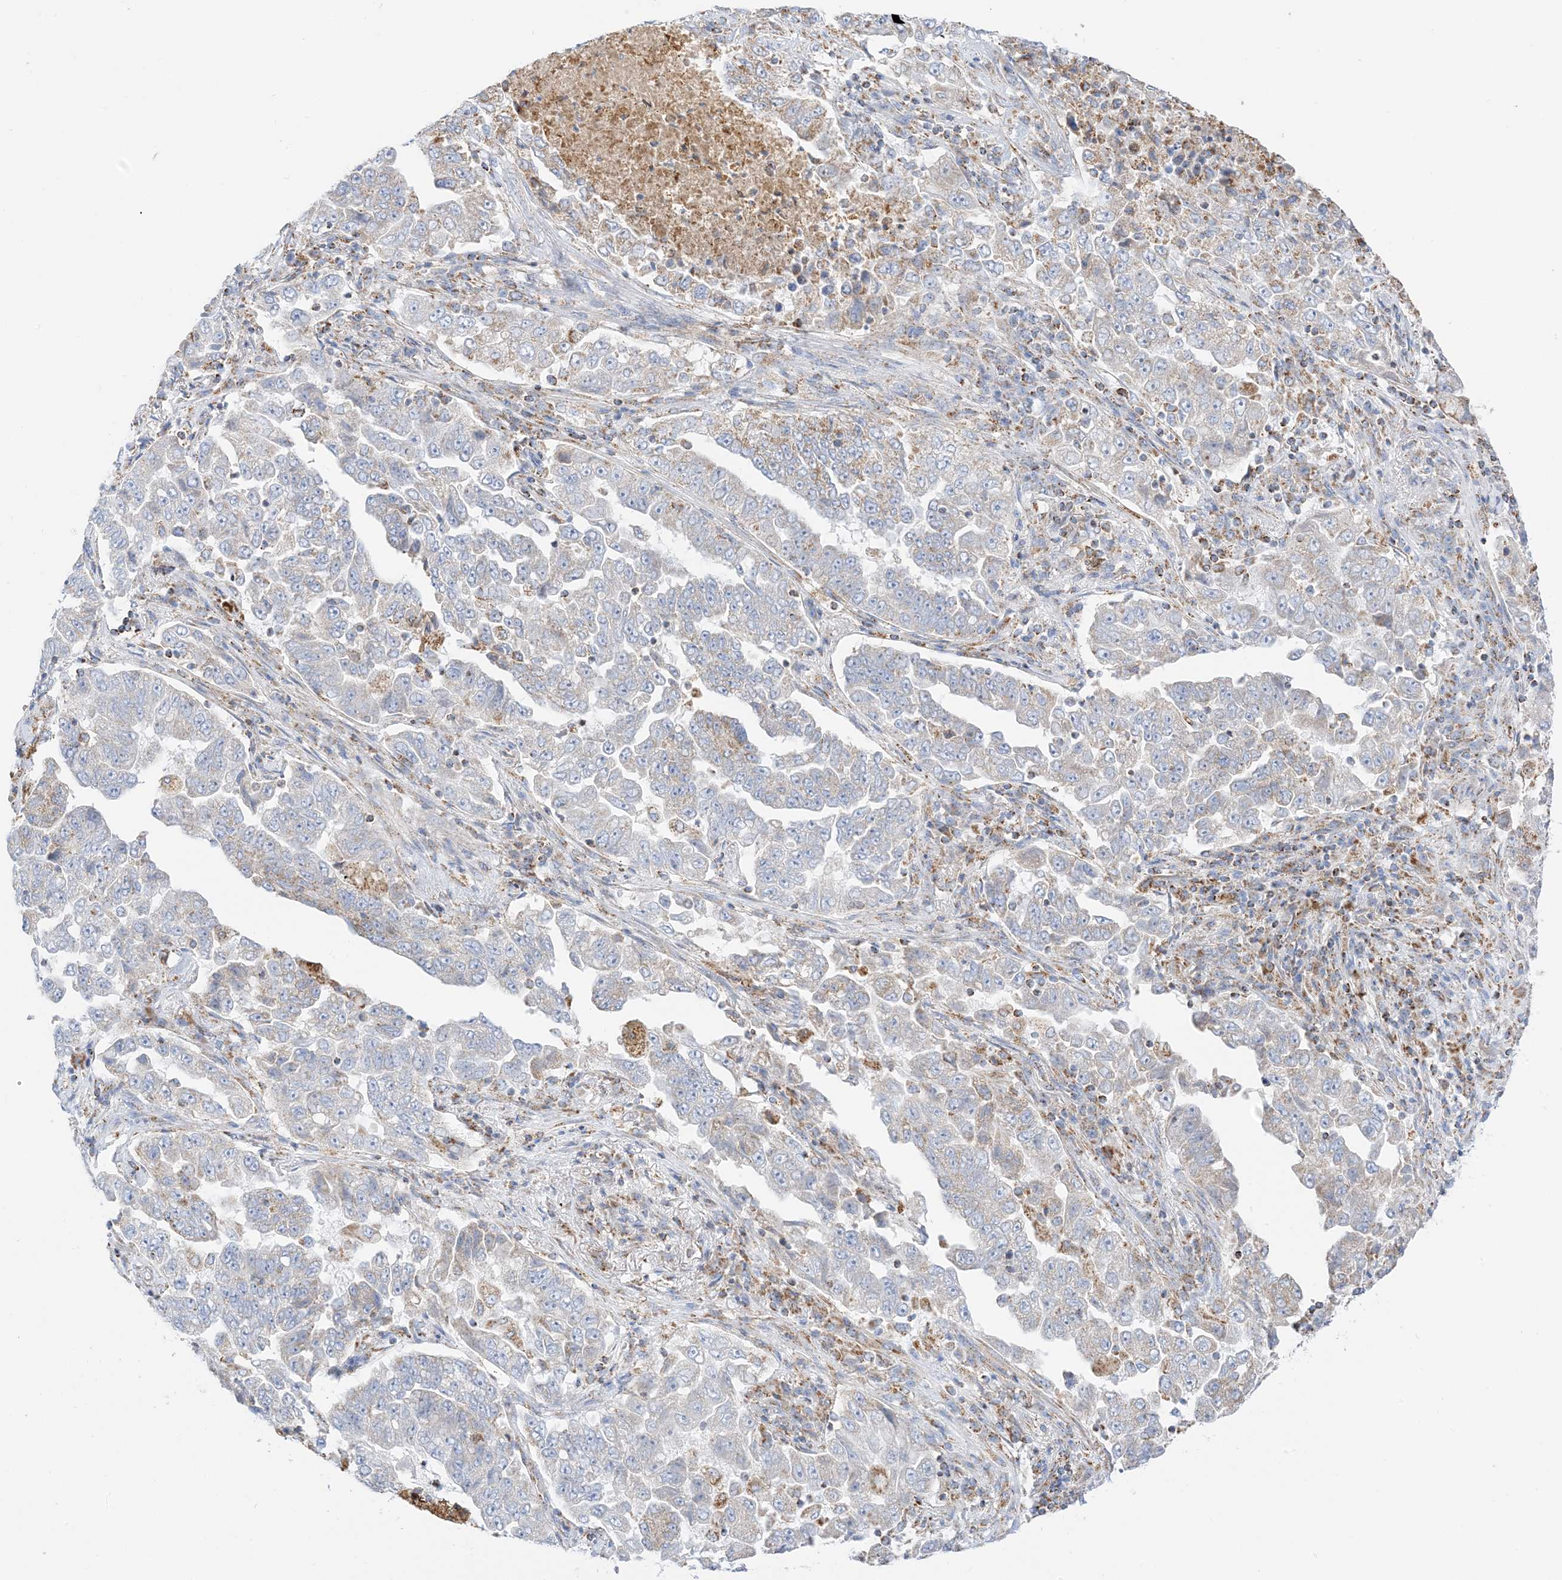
{"staining": {"intensity": "moderate", "quantity": "<25%", "location": "cytoplasmic/membranous"}, "tissue": "lung cancer", "cell_type": "Tumor cells", "image_type": "cancer", "snomed": [{"axis": "morphology", "description": "Adenocarcinoma, NOS"}, {"axis": "topography", "description": "Lung"}], "caption": "Lung cancer stained with DAB (3,3'-diaminobenzidine) IHC demonstrates low levels of moderate cytoplasmic/membranous expression in approximately <25% of tumor cells.", "gene": "CAPN13", "patient": {"sex": "female", "age": 51}}